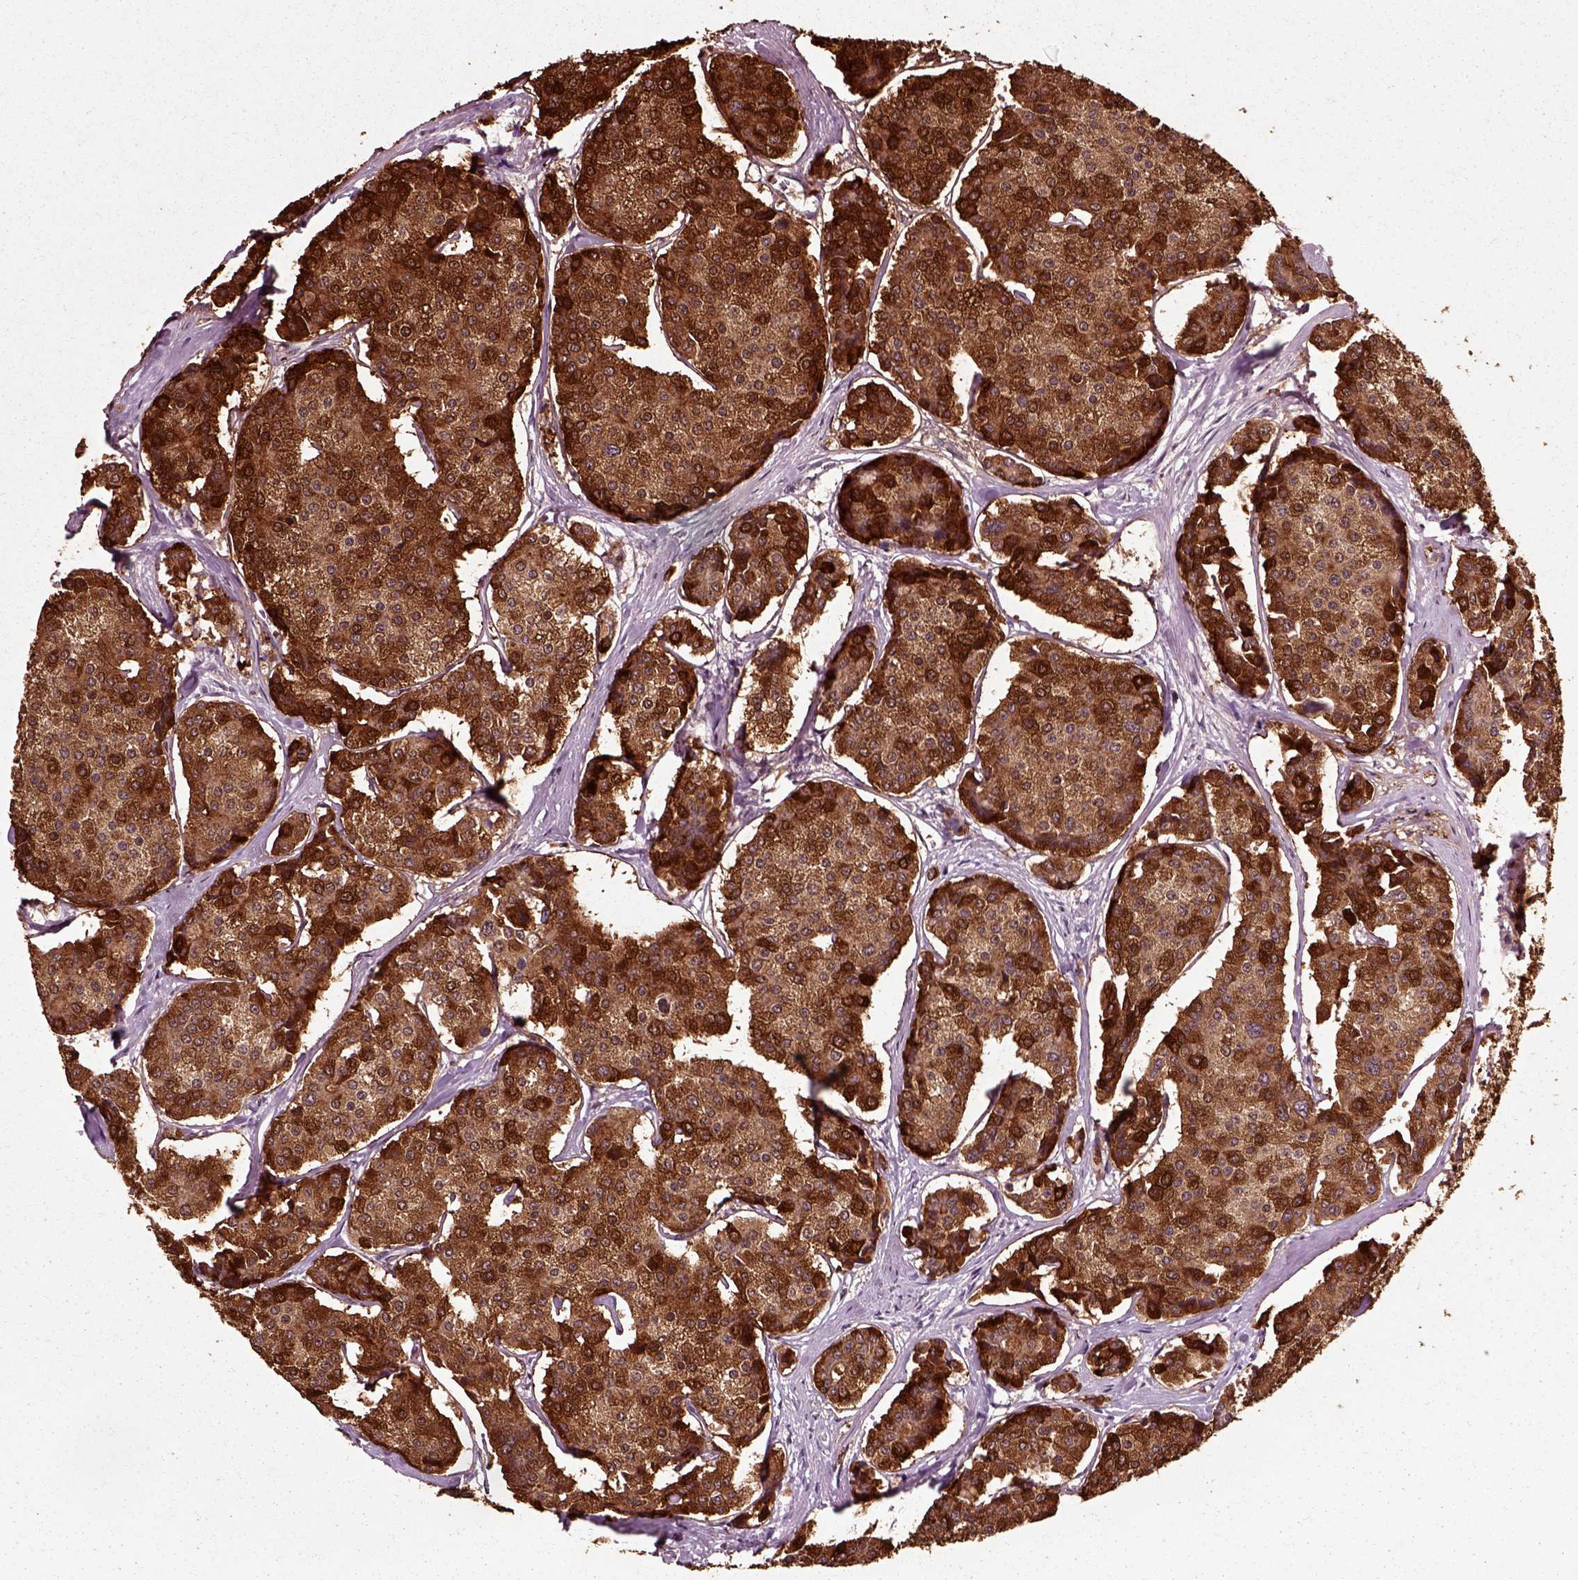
{"staining": {"intensity": "strong", "quantity": ">75%", "location": "cytoplasmic/membranous"}, "tissue": "carcinoid", "cell_type": "Tumor cells", "image_type": "cancer", "snomed": [{"axis": "morphology", "description": "Carcinoid, malignant, NOS"}, {"axis": "topography", "description": "Small intestine"}], "caption": "Immunohistochemical staining of human carcinoid shows high levels of strong cytoplasmic/membranous positivity in about >75% of tumor cells.", "gene": "CHGB", "patient": {"sex": "female", "age": 65}}